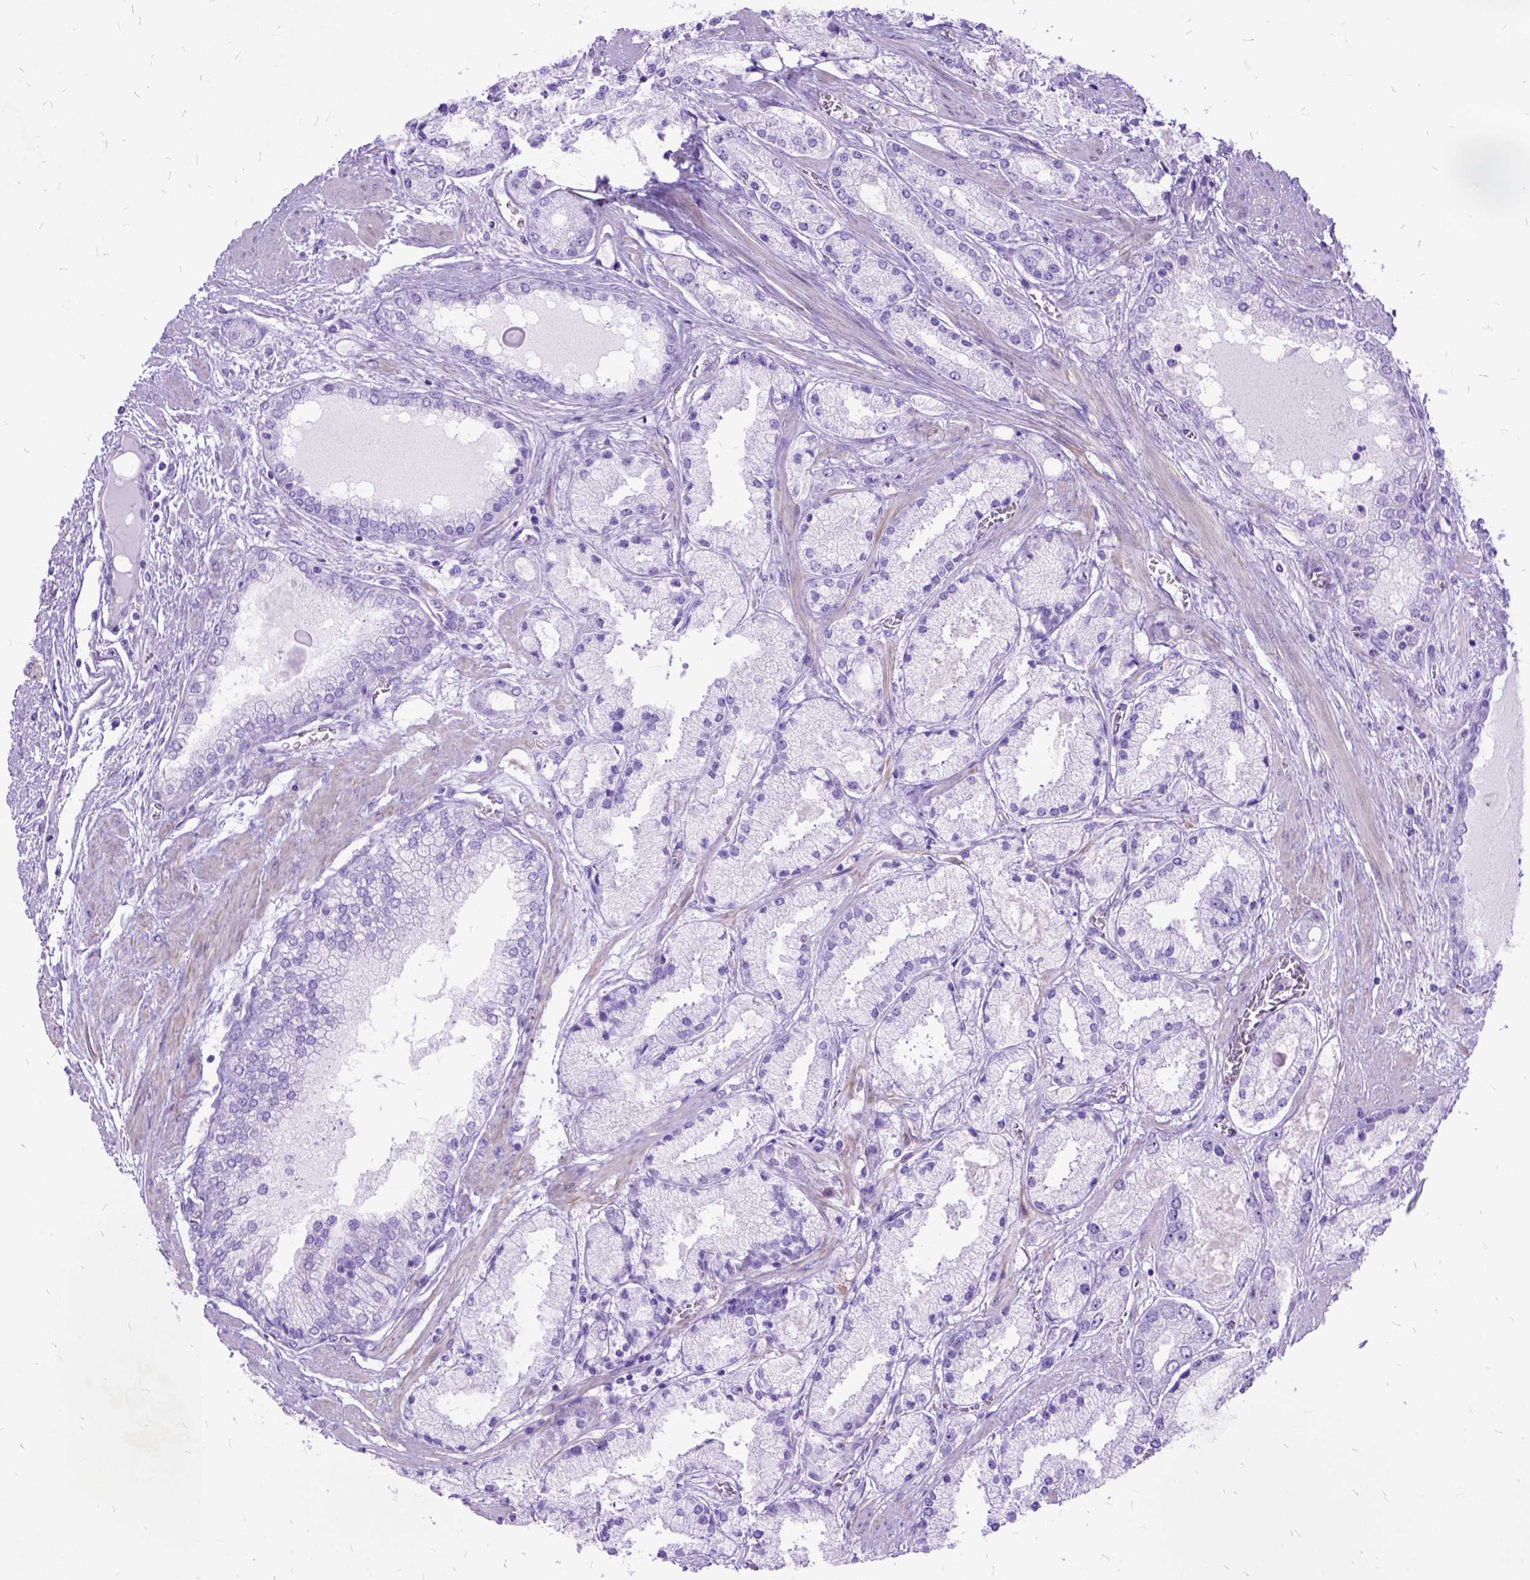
{"staining": {"intensity": "negative", "quantity": "none", "location": "none"}, "tissue": "prostate cancer", "cell_type": "Tumor cells", "image_type": "cancer", "snomed": [{"axis": "morphology", "description": "Adenocarcinoma, High grade"}, {"axis": "topography", "description": "Prostate"}], "caption": "IHC of human prostate cancer (high-grade adenocarcinoma) shows no positivity in tumor cells. (IHC, brightfield microscopy, high magnification).", "gene": "ARL9", "patient": {"sex": "male", "age": 67}}